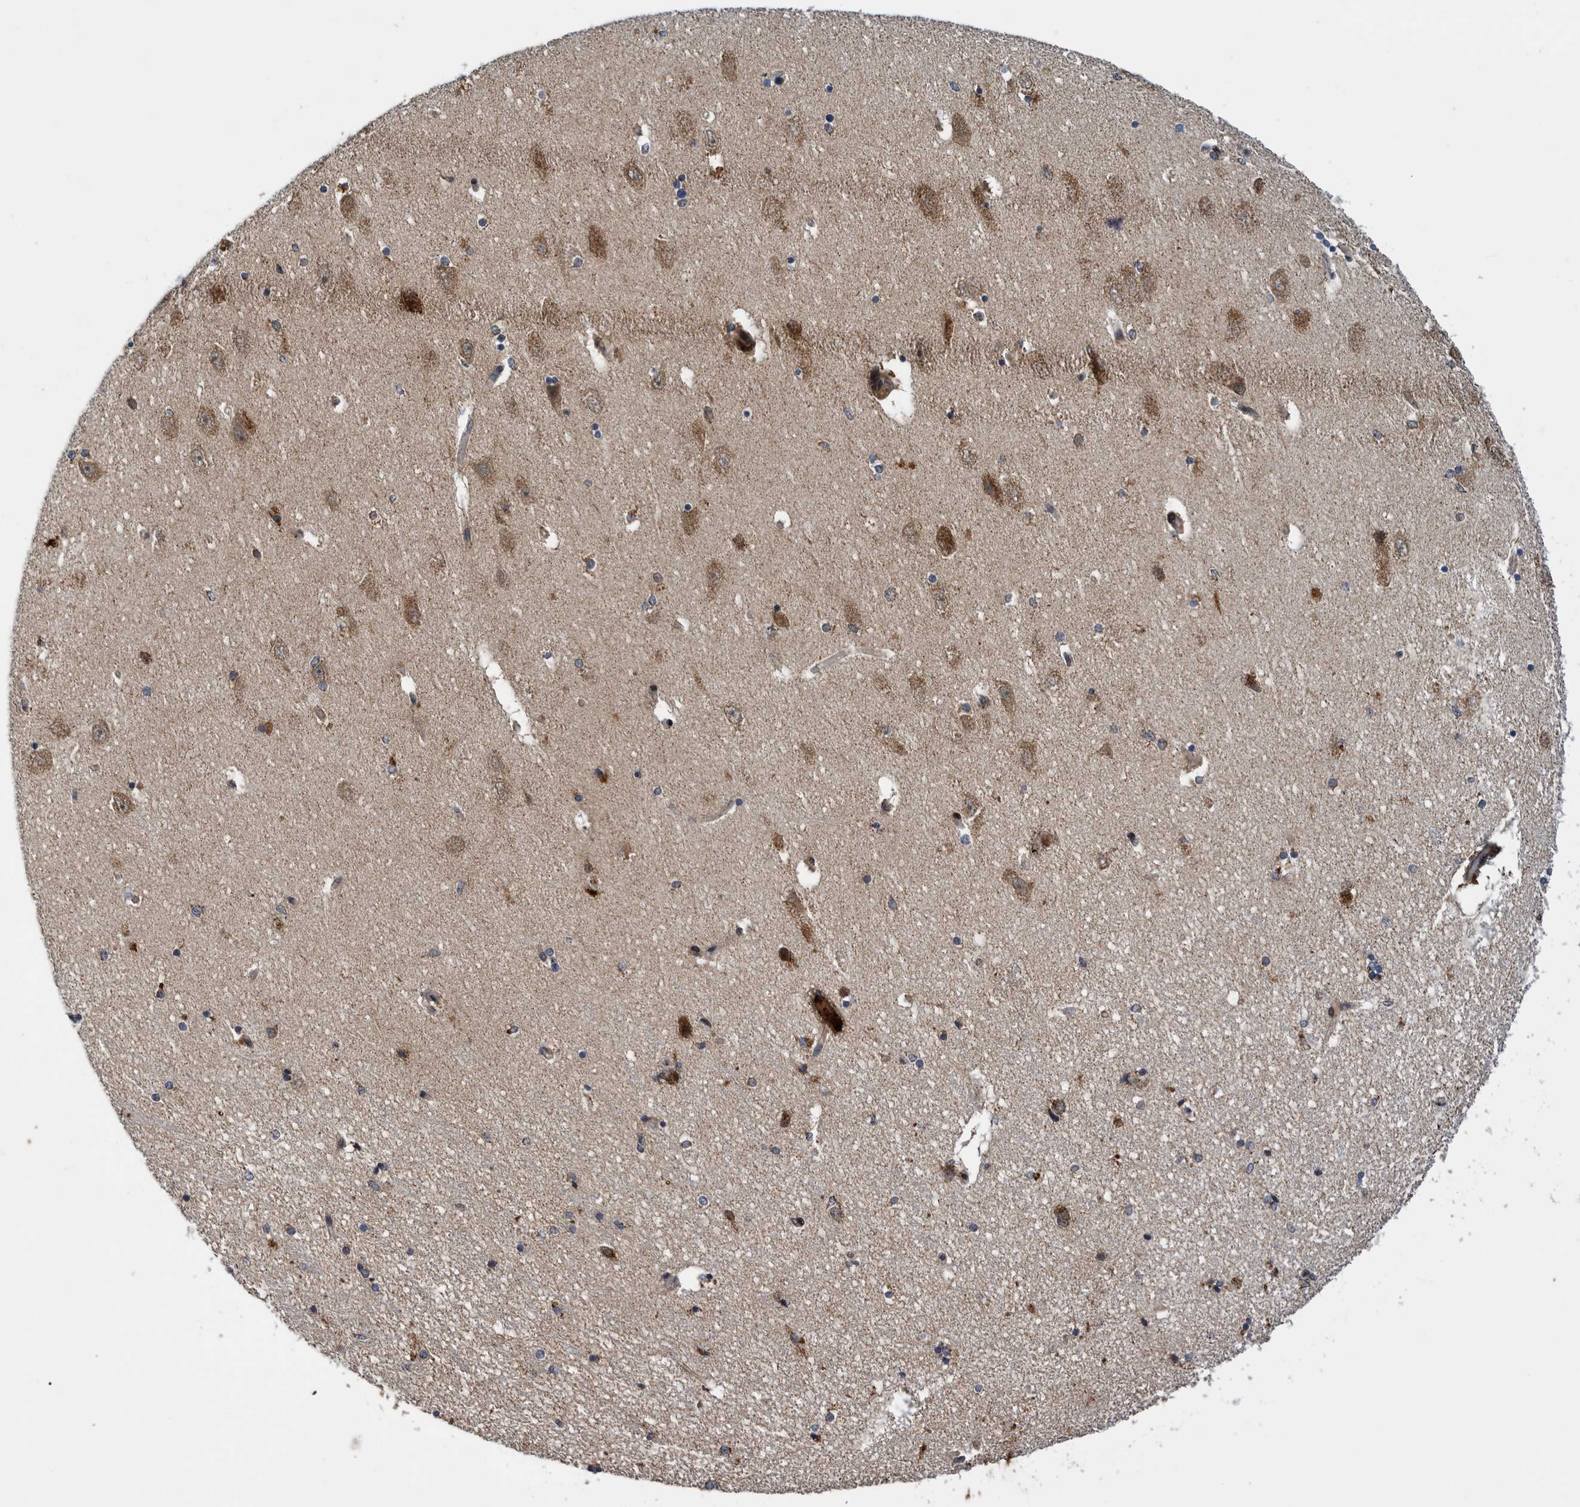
{"staining": {"intensity": "moderate", "quantity": "<25%", "location": "cytoplasmic/membranous"}, "tissue": "hippocampus", "cell_type": "Glial cells", "image_type": "normal", "snomed": [{"axis": "morphology", "description": "Normal tissue, NOS"}, {"axis": "topography", "description": "Hippocampus"}], "caption": "Immunohistochemistry (IHC) staining of unremarkable hippocampus, which displays low levels of moderate cytoplasmic/membranous positivity in about <25% of glial cells indicating moderate cytoplasmic/membranous protein staining. The staining was performed using DAB (3,3'-diaminobenzidine) (brown) for protein detection and nuclei were counterstained in hematoxylin (blue).", "gene": "MRPS7", "patient": {"sex": "female", "age": 54}}